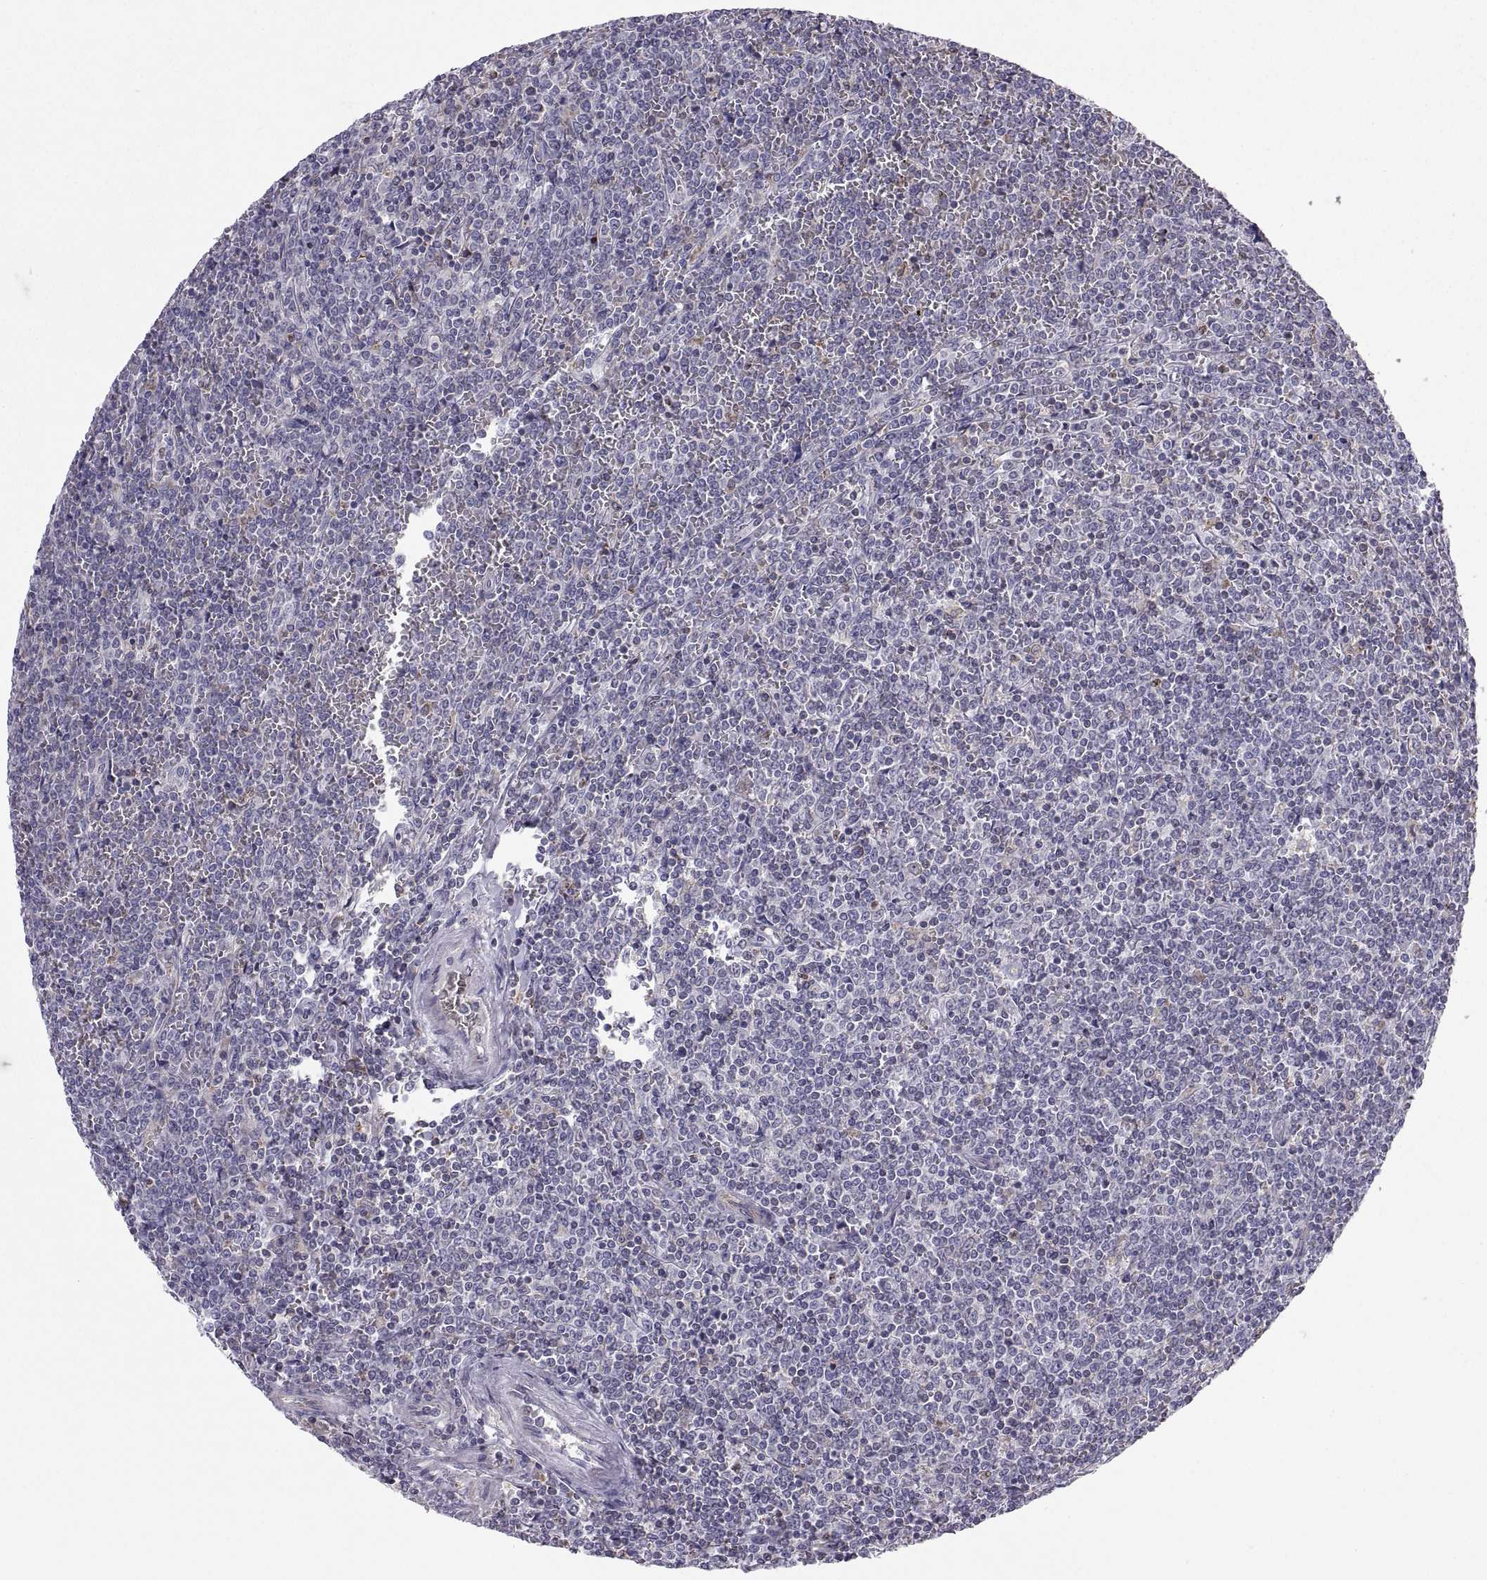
{"staining": {"intensity": "negative", "quantity": "none", "location": "none"}, "tissue": "lymphoma", "cell_type": "Tumor cells", "image_type": "cancer", "snomed": [{"axis": "morphology", "description": "Malignant lymphoma, non-Hodgkin's type, Low grade"}, {"axis": "topography", "description": "Spleen"}], "caption": "This photomicrograph is of lymphoma stained with immunohistochemistry to label a protein in brown with the nuclei are counter-stained blue. There is no staining in tumor cells.", "gene": "ERO1A", "patient": {"sex": "female", "age": 19}}